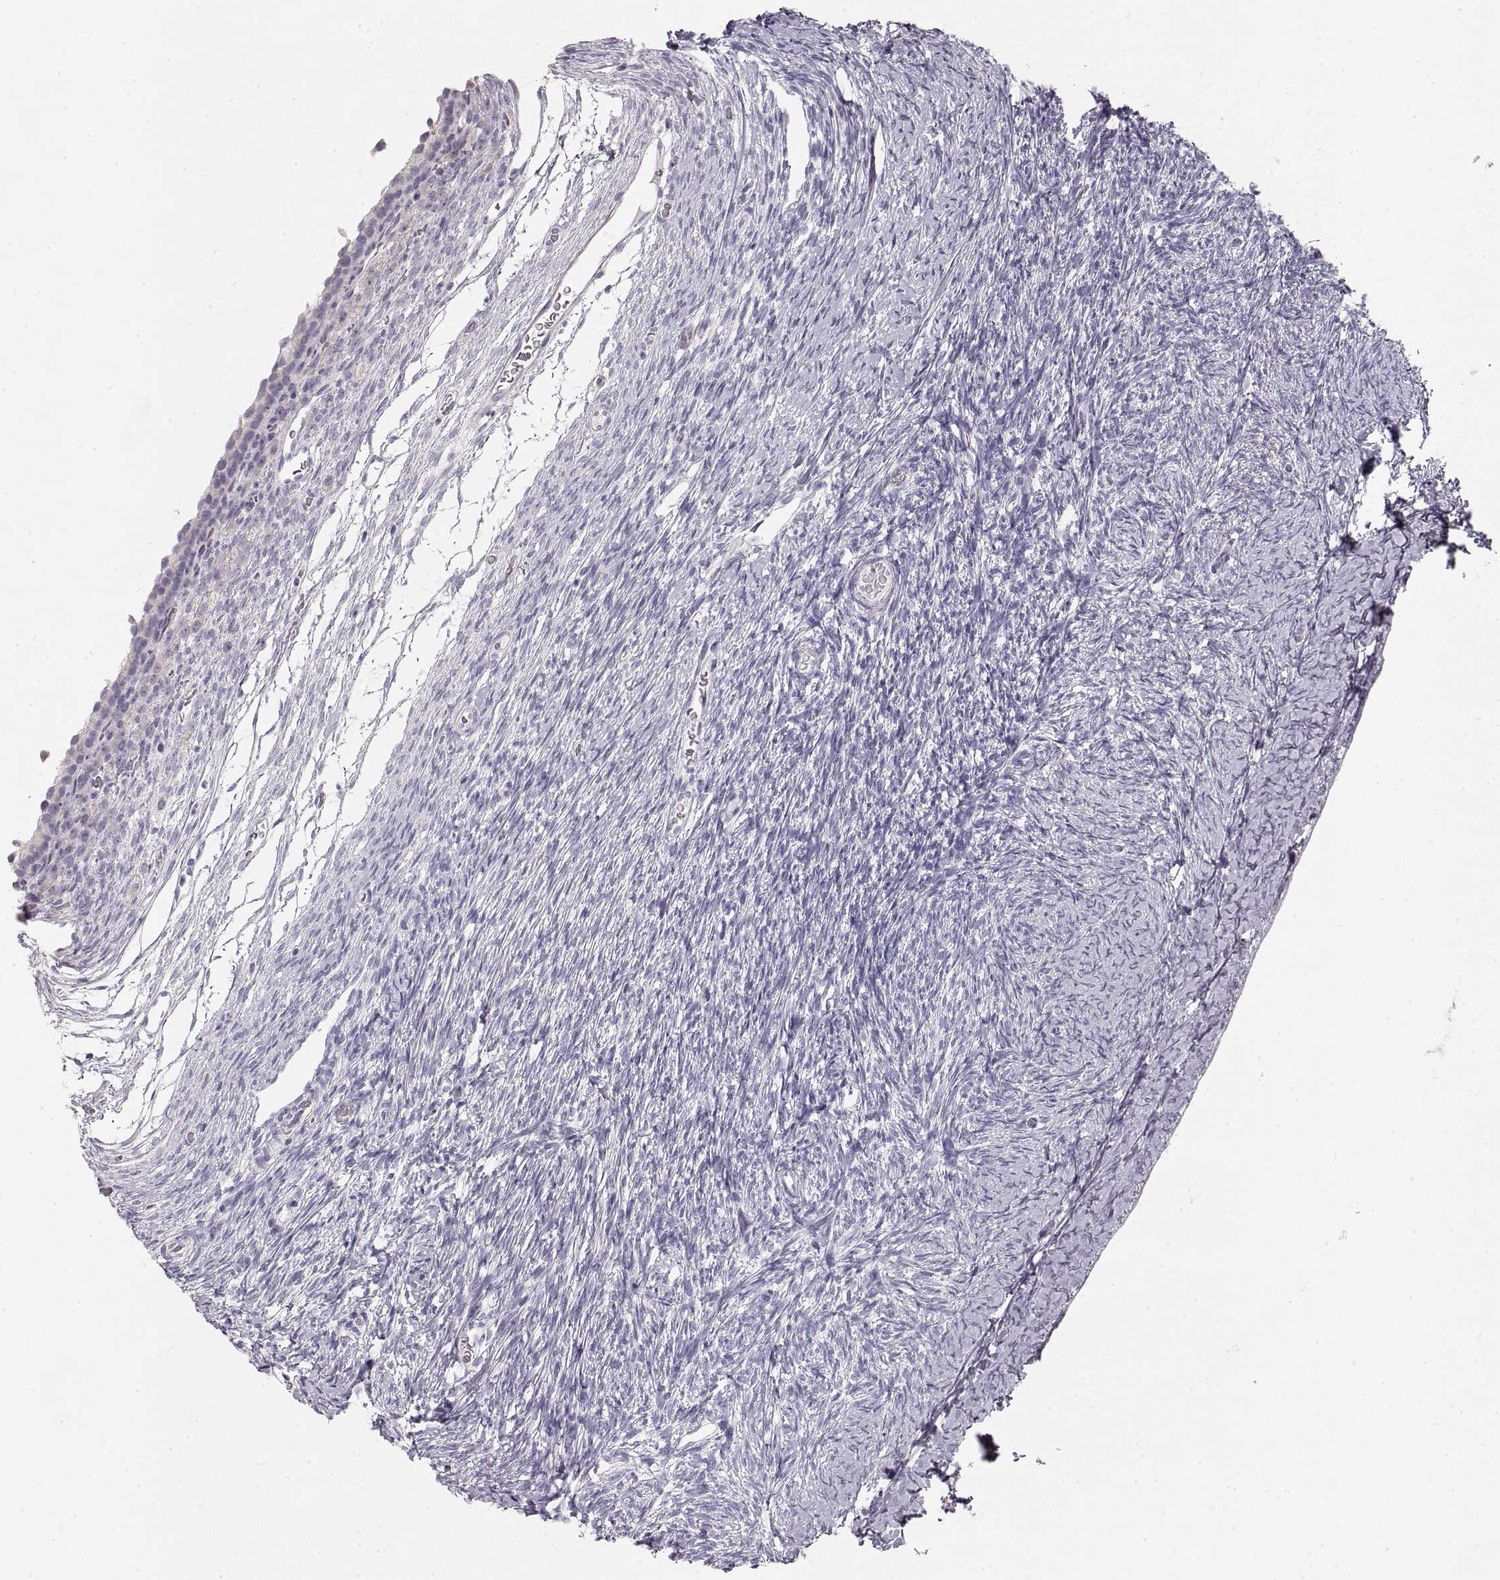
{"staining": {"intensity": "strong", "quantity": ">75%", "location": "cytoplasmic/membranous"}, "tissue": "ovary", "cell_type": "Follicle cells", "image_type": "normal", "snomed": [{"axis": "morphology", "description": "Normal tissue, NOS"}, {"axis": "topography", "description": "Ovary"}], "caption": "A brown stain highlights strong cytoplasmic/membranous positivity of a protein in follicle cells of benign ovary.", "gene": "ZP3", "patient": {"sex": "female", "age": 39}}